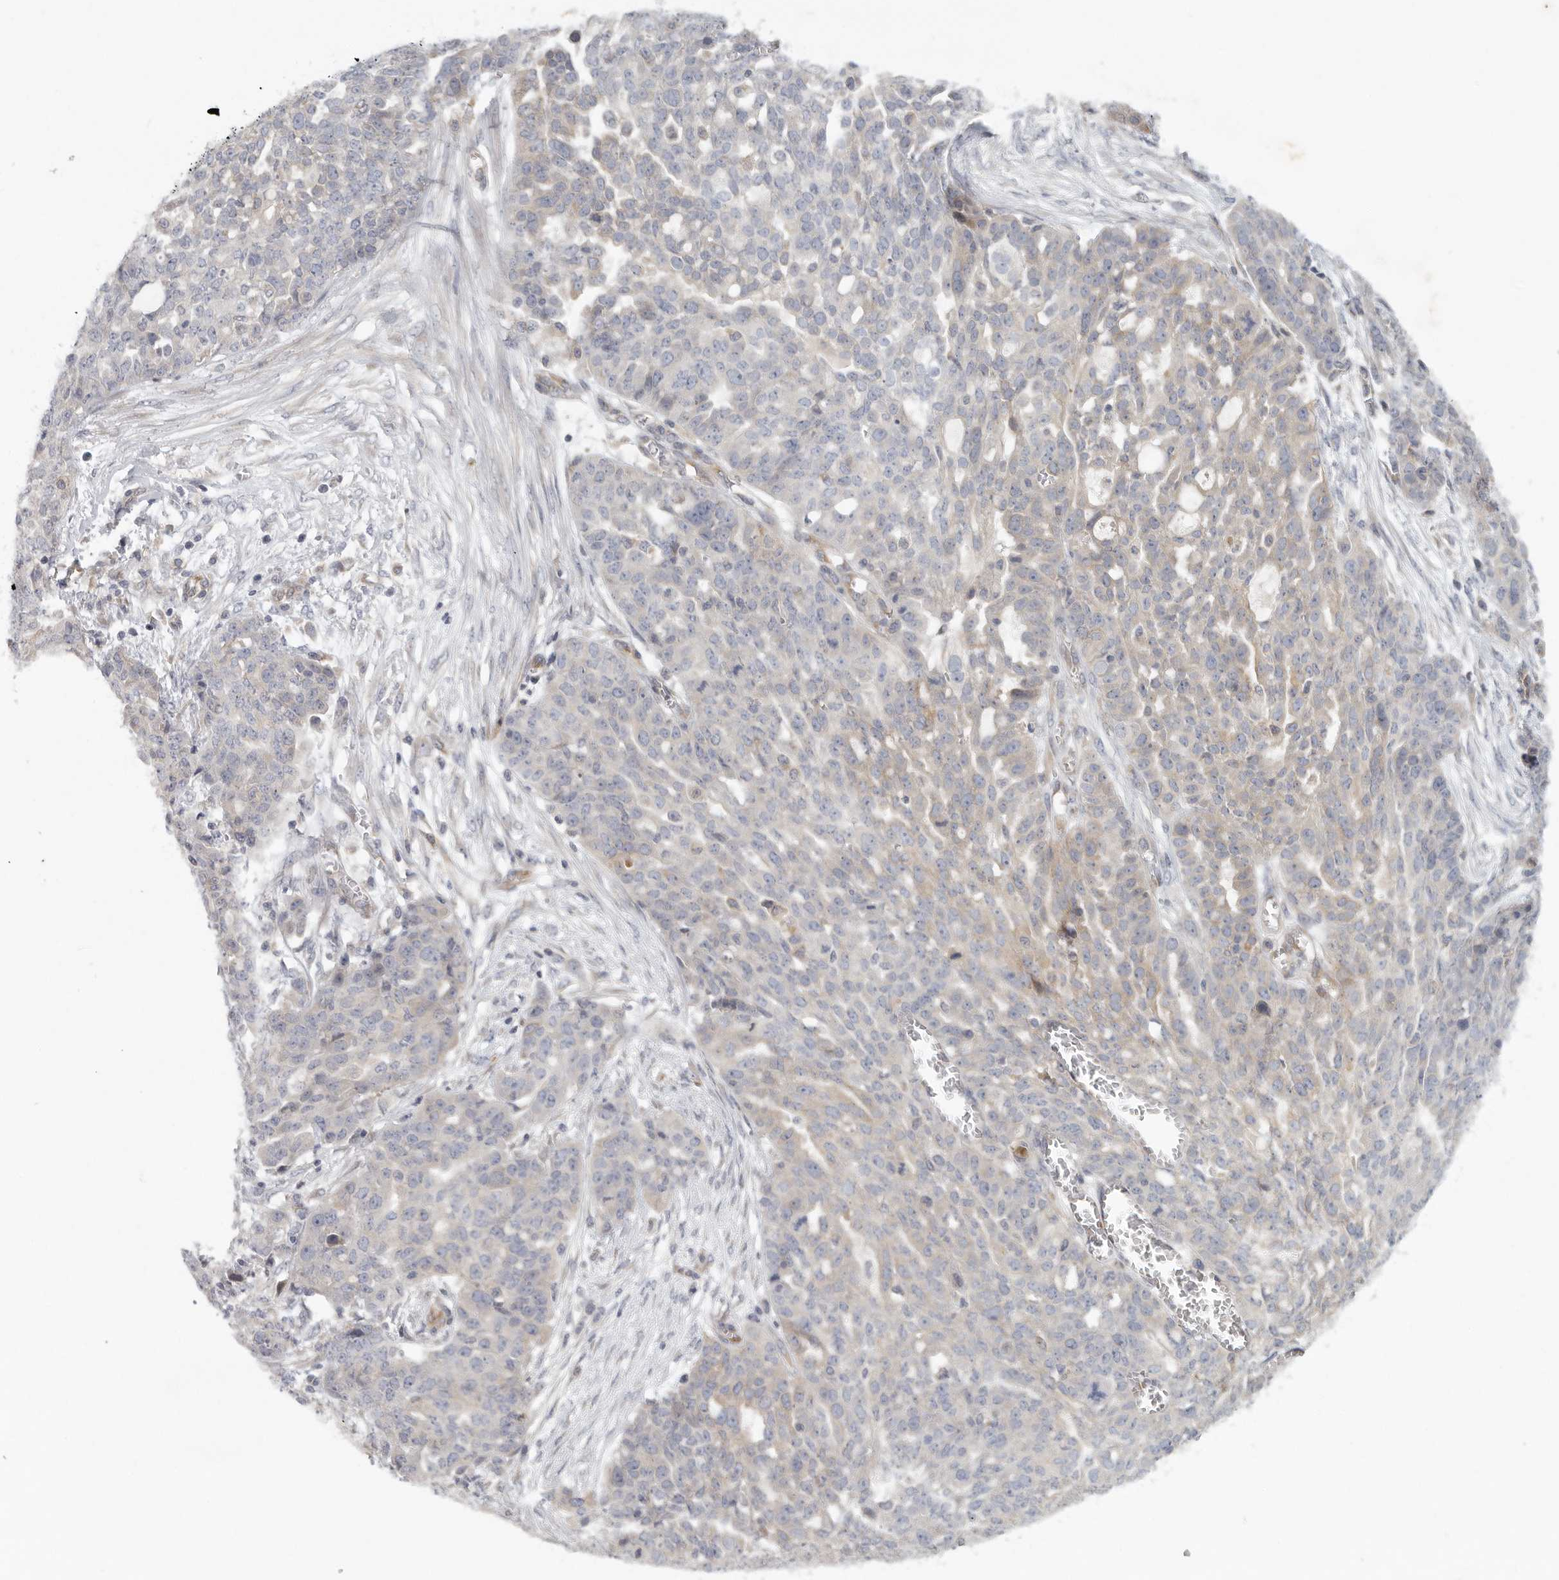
{"staining": {"intensity": "weak", "quantity": "<25%", "location": "cytoplasmic/membranous"}, "tissue": "ovarian cancer", "cell_type": "Tumor cells", "image_type": "cancer", "snomed": [{"axis": "morphology", "description": "Cystadenocarcinoma, serous, NOS"}, {"axis": "topography", "description": "Soft tissue"}, {"axis": "topography", "description": "Ovary"}], "caption": "DAB immunohistochemical staining of human ovarian cancer reveals no significant expression in tumor cells.", "gene": "BCAP29", "patient": {"sex": "female", "age": 57}}